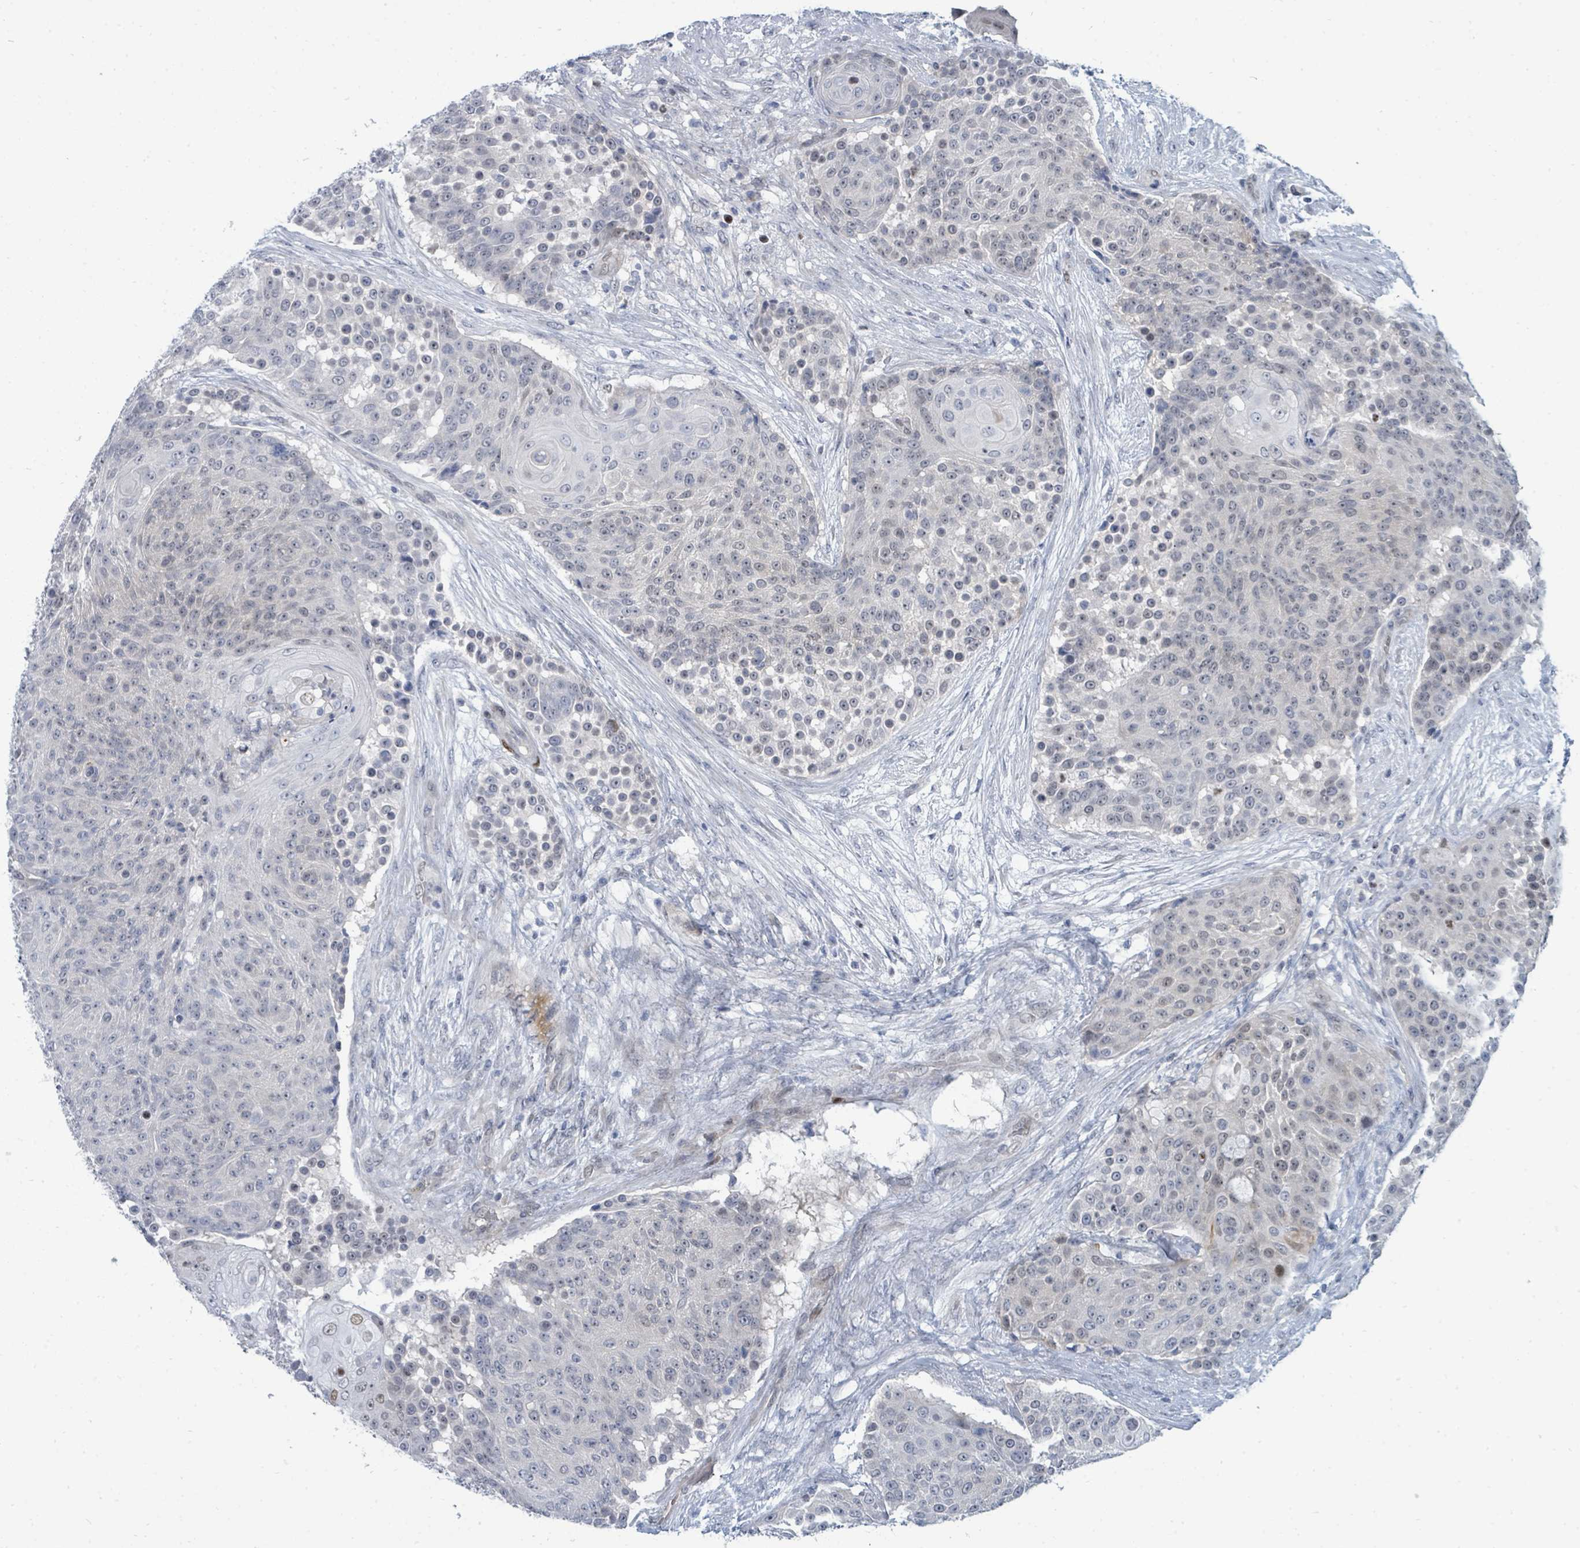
{"staining": {"intensity": "negative", "quantity": "none", "location": "none"}, "tissue": "urothelial cancer", "cell_type": "Tumor cells", "image_type": "cancer", "snomed": [{"axis": "morphology", "description": "Urothelial carcinoma, High grade"}, {"axis": "topography", "description": "Urinary bladder"}], "caption": "The image exhibits no significant staining in tumor cells of urothelial cancer. Brightfield microscopy of IHC stained with DAB (3,3'-diaminobenzidine) (brown) and hematoxylin (blue), captured at high magnification.", "gene": "SUMO4", "patient": {"sex": "female", "age": 63}}